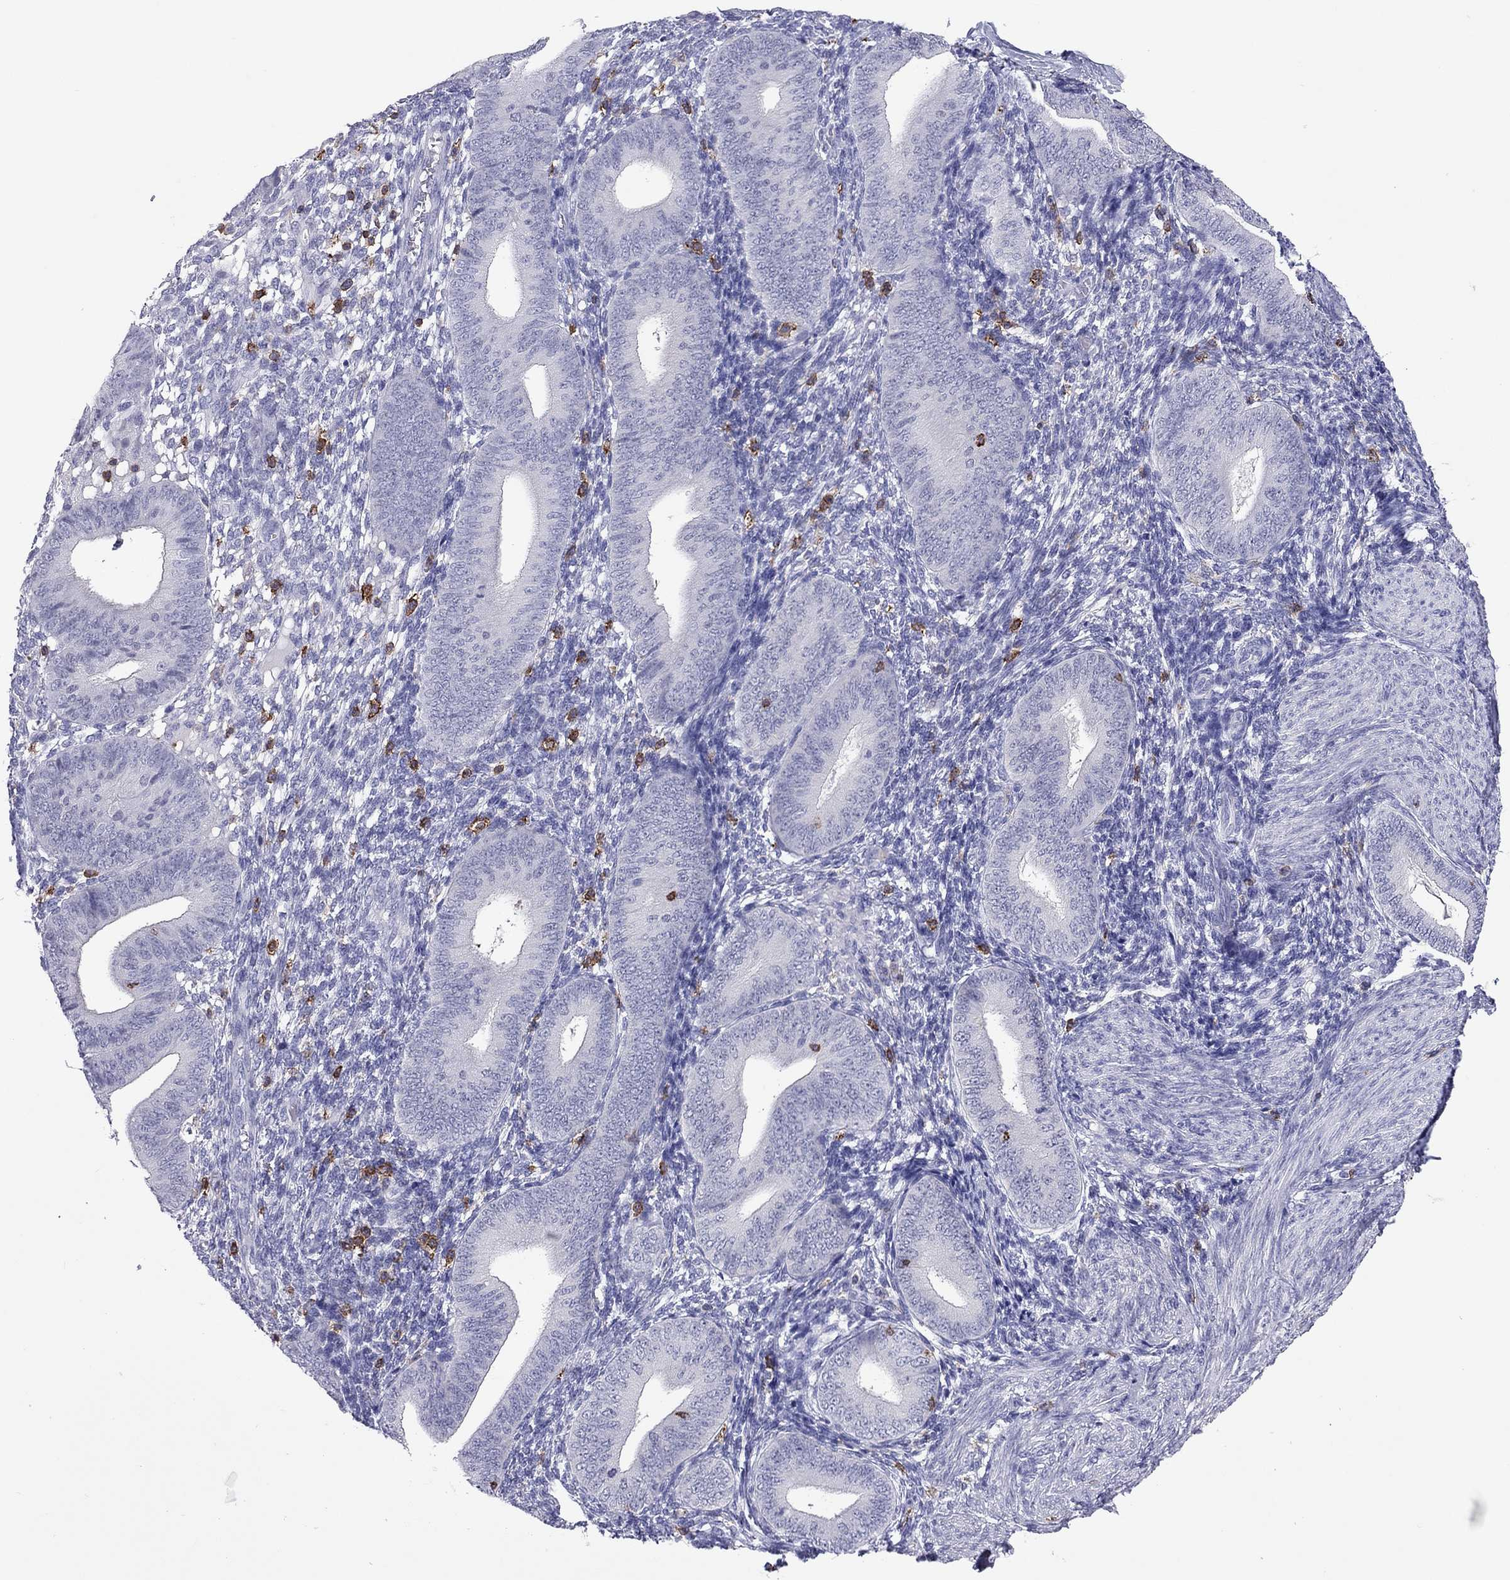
{"staining": {"intensity": "negative", "quantity": "none", "location": "none"}, "tissue": "endometrium", "cell_type": "Cells in endometrial stroma", "image_type": "normal", "snomed": [{"axis": "morphology", "description": "Normal tissue, NOS"}, {"axis": "topography", "description": "Endometrium"}], "caption": "Photomicrograph shows no protein expression in cells in endometrial stroma of benign endometrium.", "gene": "ENSG00000288637", "patient": {"sex": "female", "age": 39}}